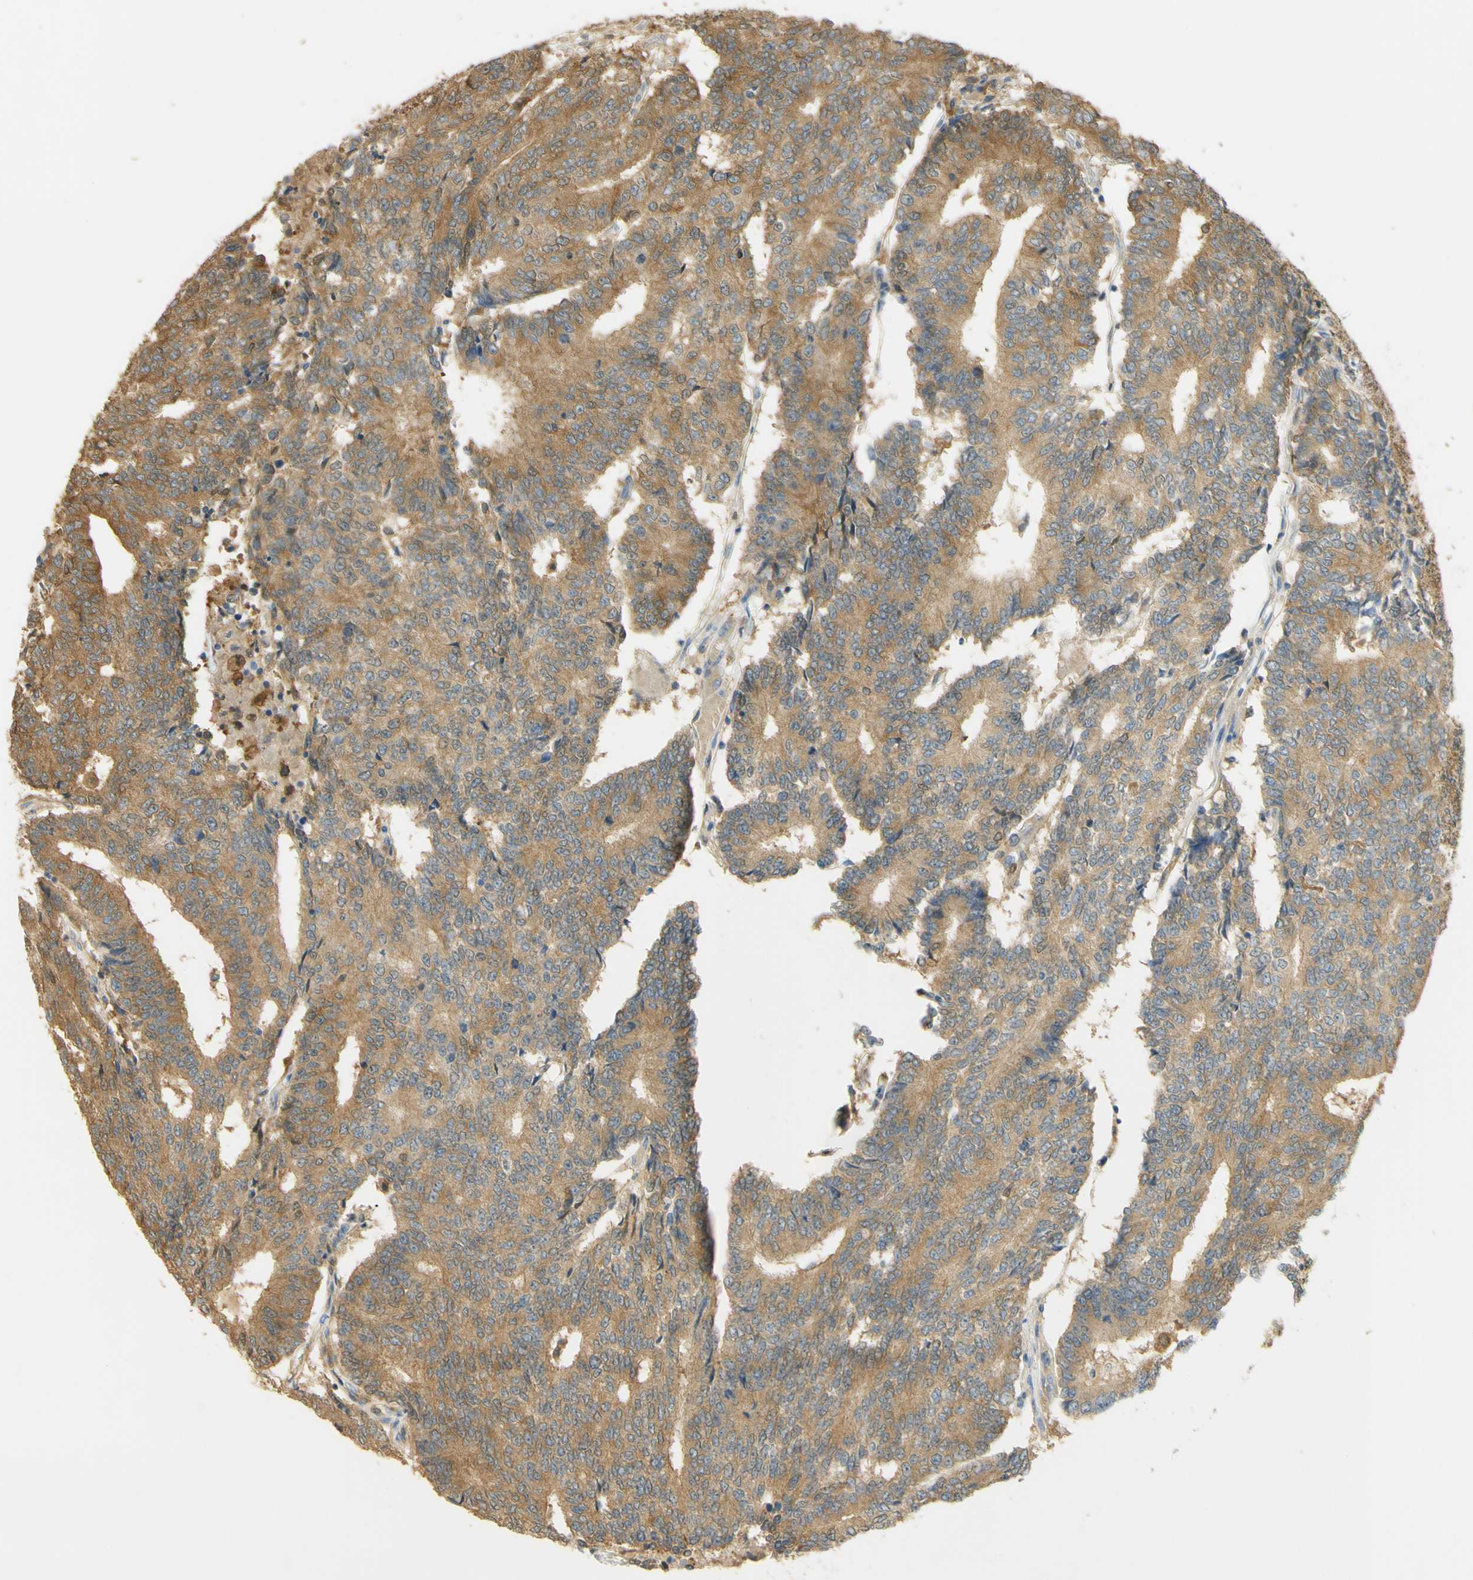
{"staining": {"intensity": "moderate", "quantity": ">75%", "location": "cytoplasmic/membranous"}, "tissue": "prostate cancer", "cell_type": "Tumor cells", "image_type": "cancer", "snomed": [{"axis": "morphology", "description": "Normal tissue, NOS"}, {"axis": "morphology", "description": "Adenocarcinoma, High grade"}, {"axis": "topography", "description": "Prostate"}, {"axis": "topography", "description": "Seminal veicle"}], "caption": "A brown stain labels moderate cytoplasmic/membranous positivity of a protein in prostate cancer tumor cells.", "gene": "PAK1", "patient": {"sex": "male", "age": 55}}